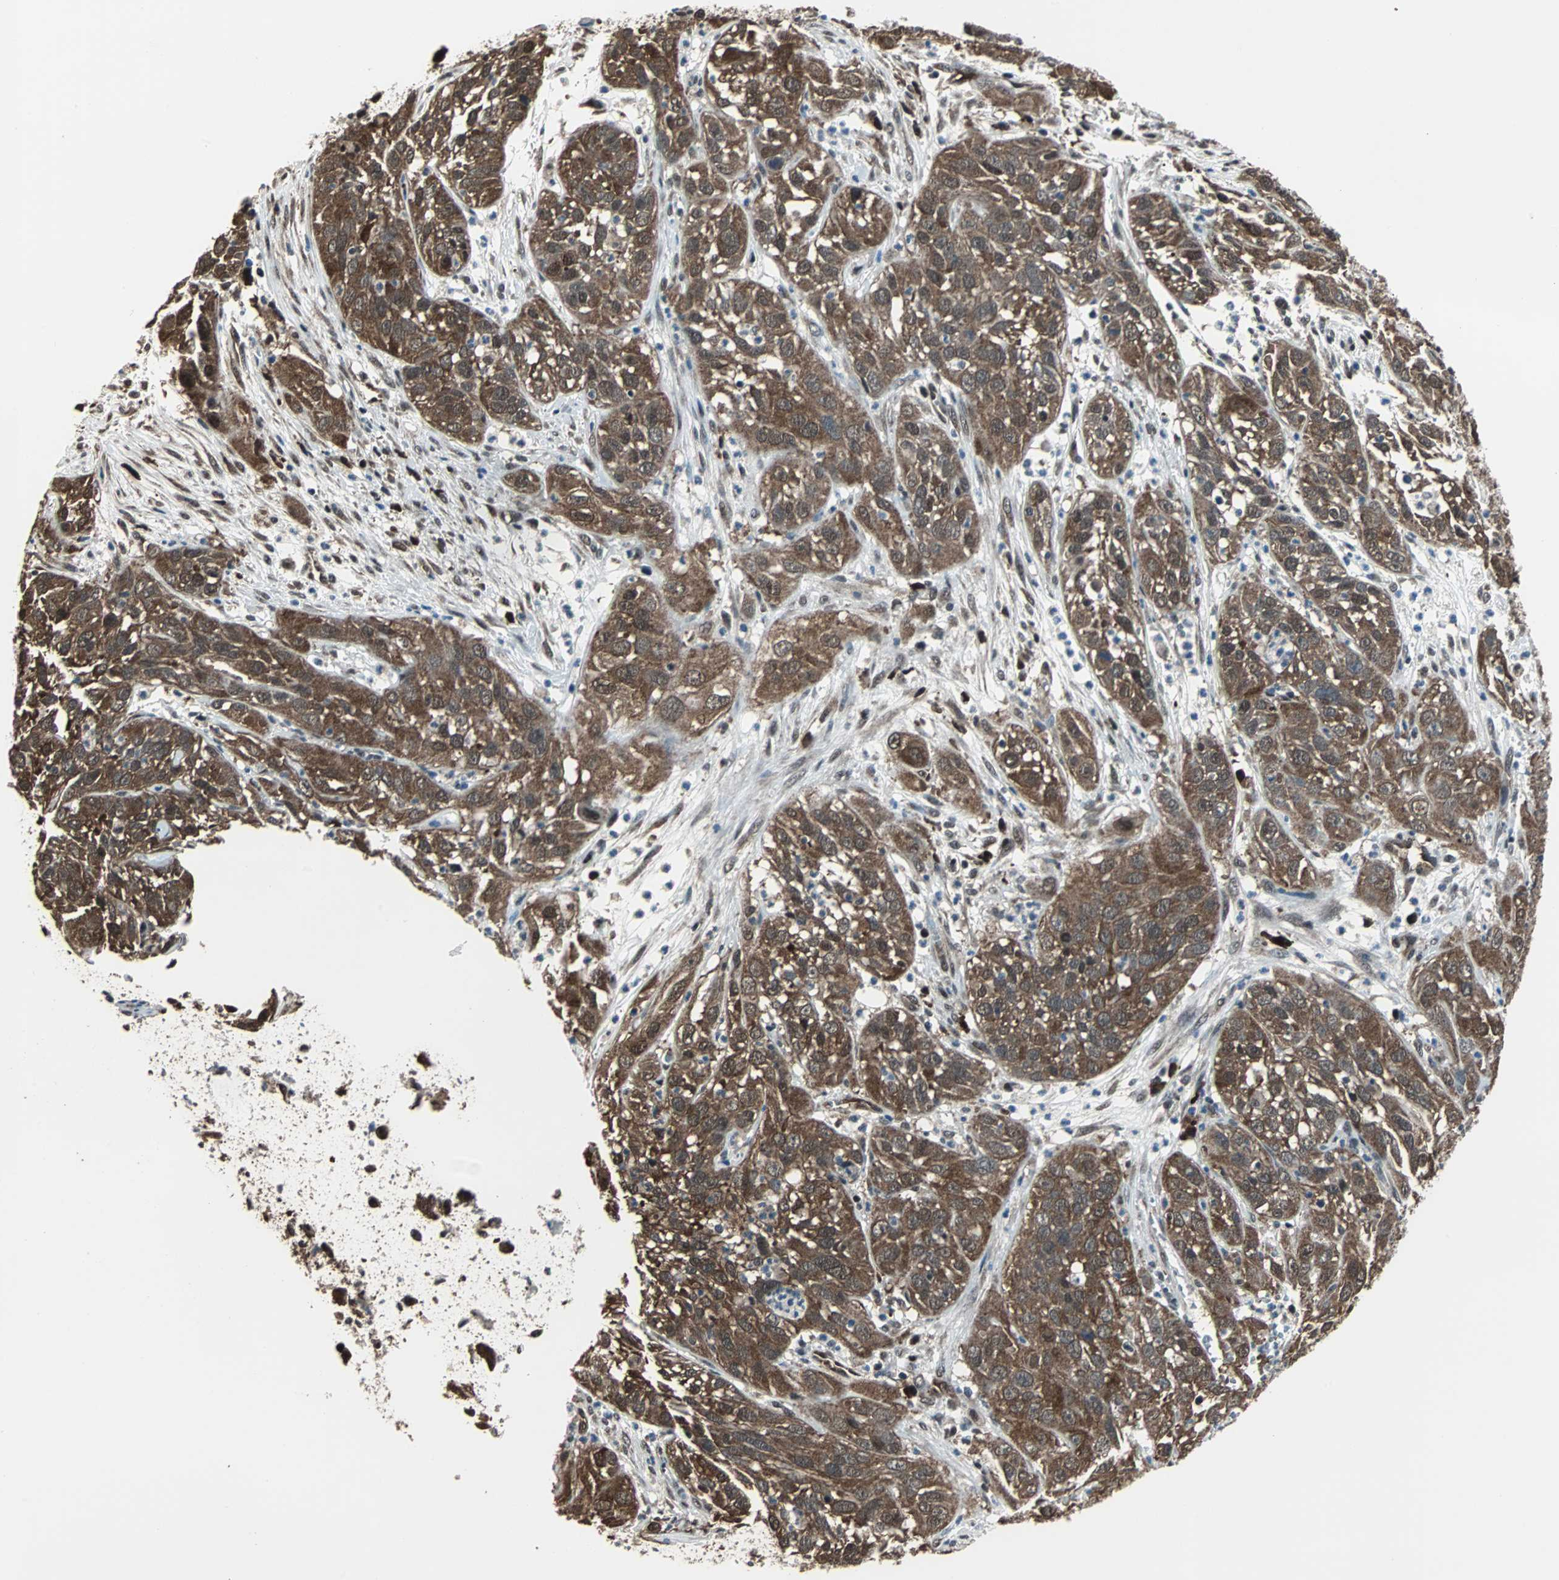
{"staining": {"intensity": "strong", "quantity": ">75%", "location": "cytoplasmic/membranous,nuclear"}, "tissue": "cervical cancer", "cell_type": "Tumor cells", "image_type": "cancer", "snomed": [{"axis": "morphology", "description": "Squamous cell carcinoma, NOS"}, {"axis": "topography", "description": "Cervix"}], "caption": "Immunohistochemistry image of neoplastic tissue: human squamous cell carcinoma (cervical) stained using immunohistochemistry displays high levels of strong protein expression localized specifically in the cytoplasmic/membranous and nuclear of tumor cells, appearing as a cytoplasmic/membranous and nuclear brown color.", "gene": "VCP", "patient": {"sex": "female", "age": 32}}